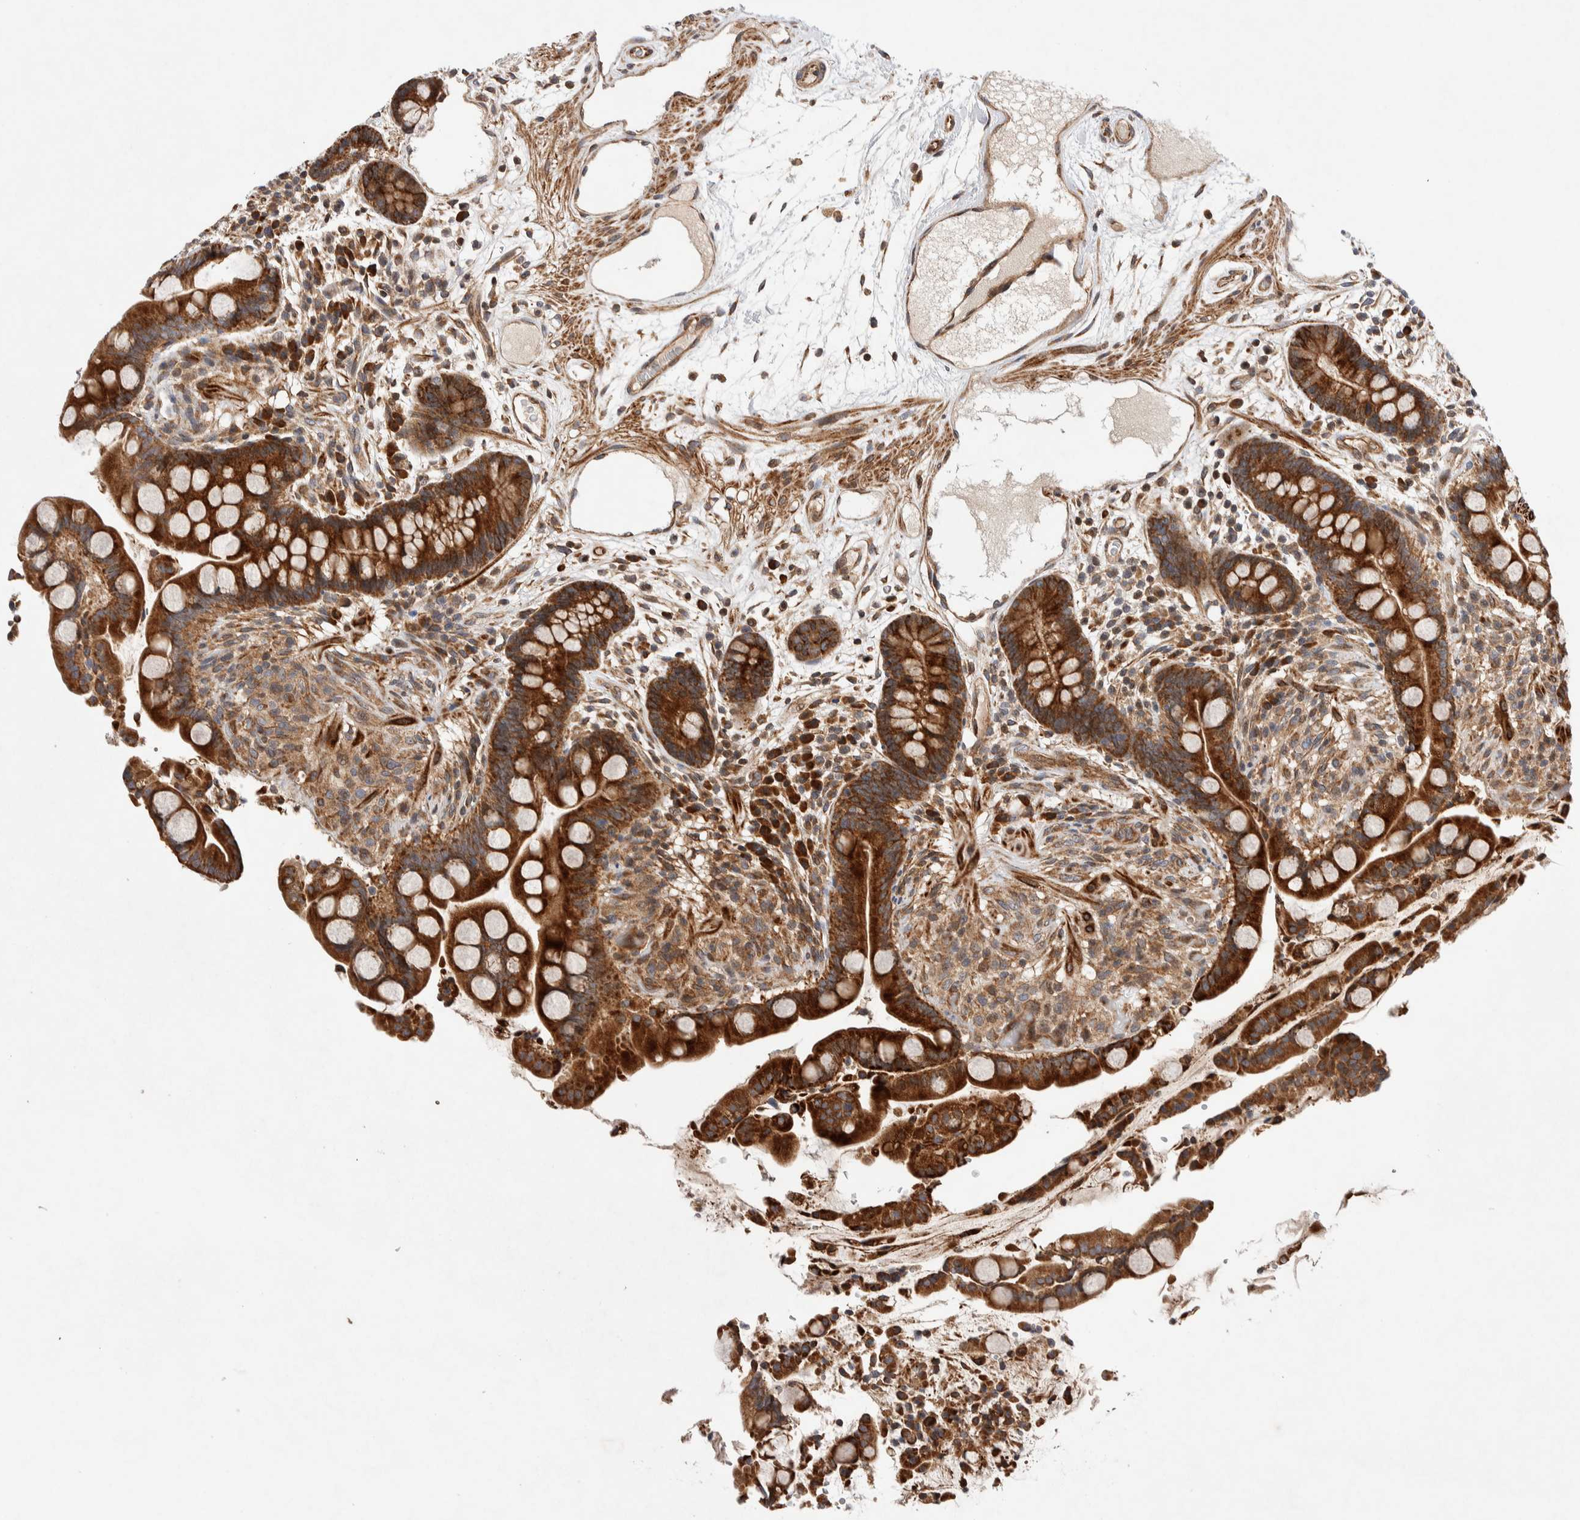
{"staining": {"intensity": "moderate", "quantity": ">75%", "location": "cytoplasmic/membranous"}, "tissue": "colon", "cell_type": "Endothelial cells", "image_type": "normal", "snomed": [{"axis": "morphology", "description": "Normal tissue, NOS"}, {"axis": "topography", "description": "Colon"}], "caption": "A micrograph of human colon stained for a protein shows moderate cytoplasmic/membranous brown staining in endothelial cells. The staining was performed using DAB (3,3'-diaminobenzidine), with brown indicating positive protein expression. Nuclei are stained blue with hematoxylin.", "gene": "LZTS1", "patient": {"sex": "male", "age": 73}}